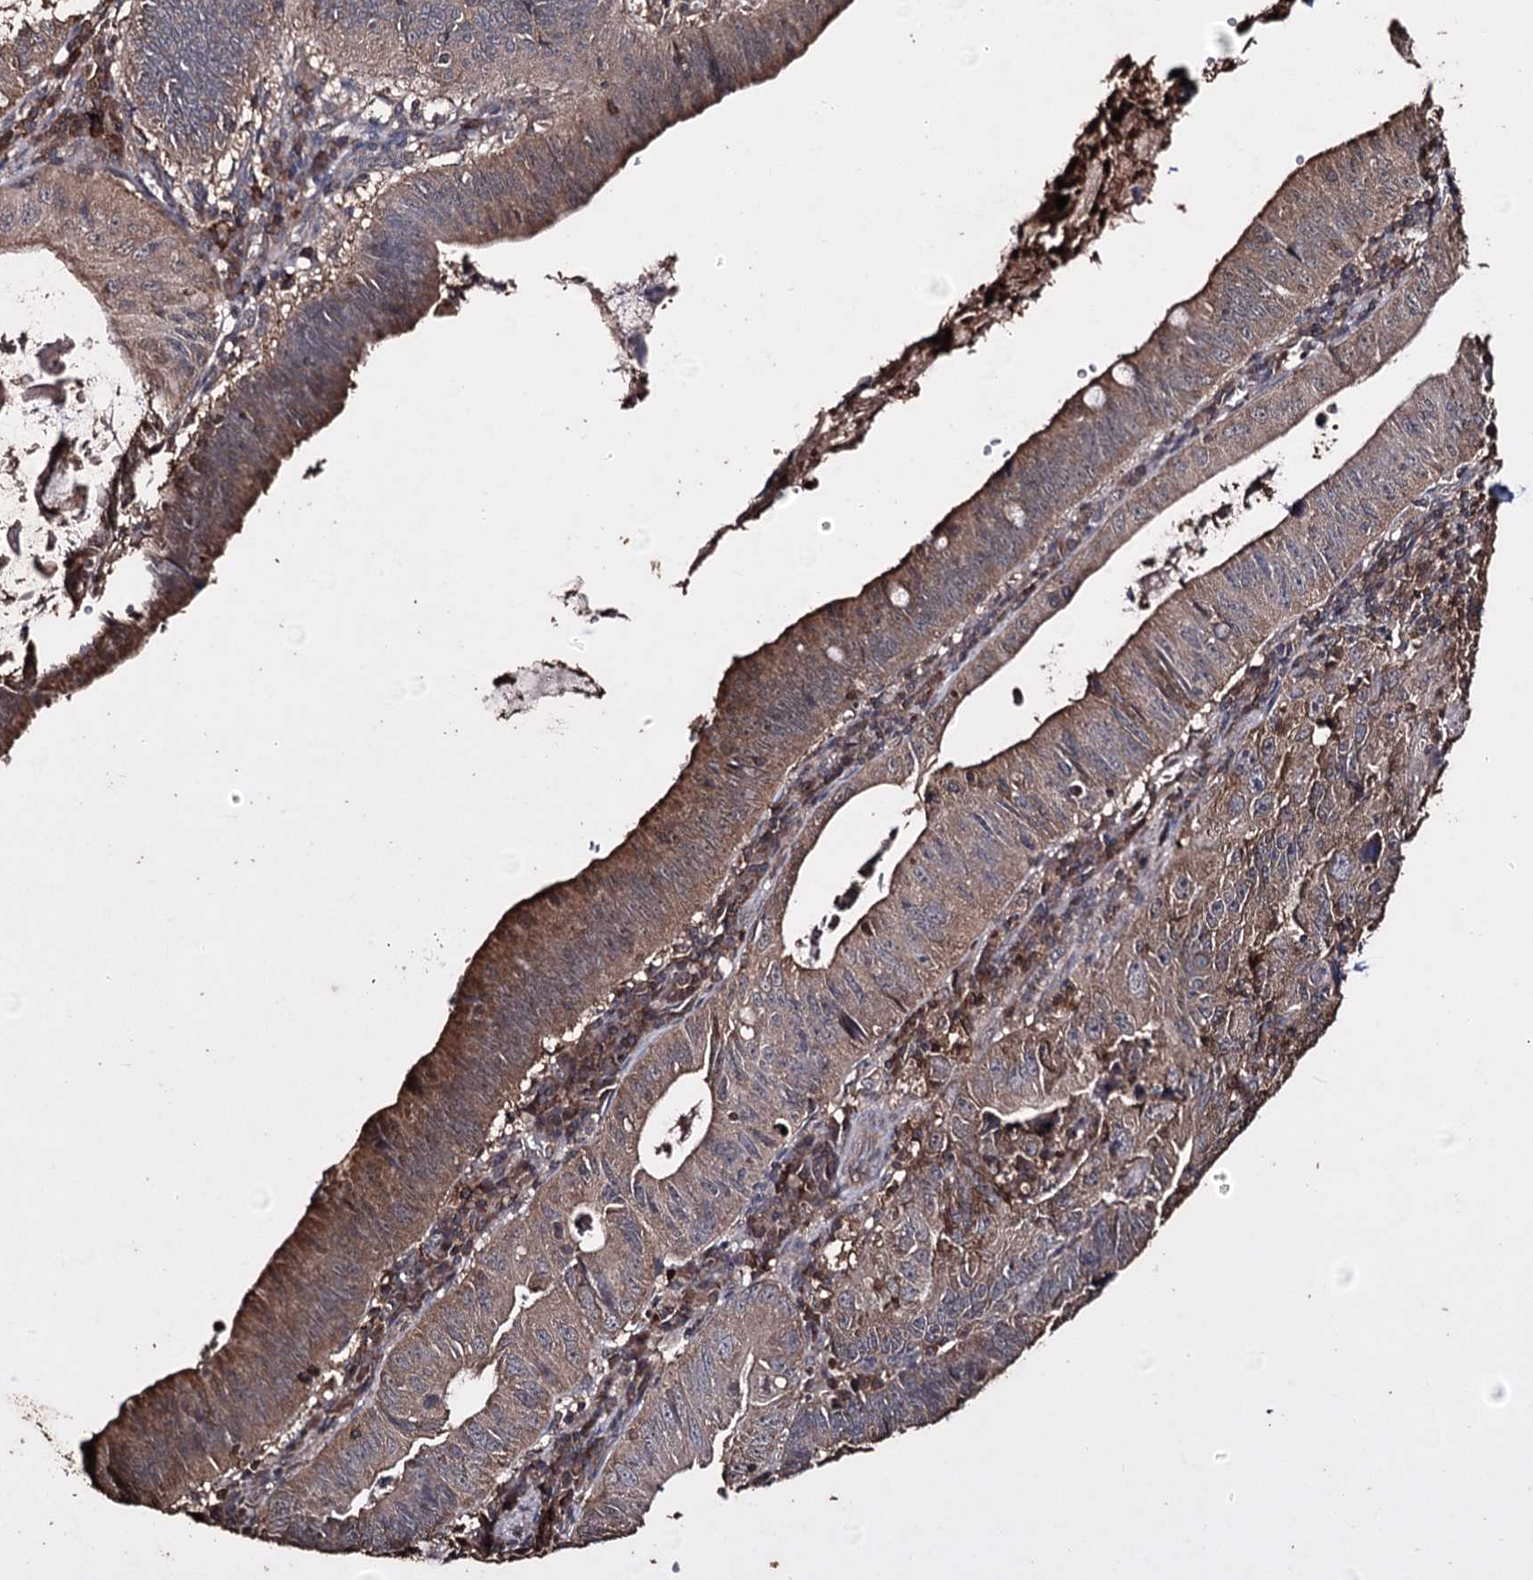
{"staining": {"intensity": "moderate", "quantity": "25%-75%", "location": "cytoplasmic/membranous"}, "tissue": "stomach cancer", "cell_type": "Tumor cells", "image_type": "cancer", "snomed": [{"axis": "morphology", "description": "Adenocarcinoma, NOS"}, {"axis": "topography", "description": "Stomach"}], "caption": "Immunohistochemistry staining of stomach adenocarcinoma, which shows medium levels of moderate cytoplasmic/membranous staining in about 25%-75% of tumor cells indicating moderate cytoplasmic/membranous protein positivity. The staining was performed using DAB (brown) for protein detection and nuclei were counterstained in hematoxylin (blue).", "gene": "ZNF662", "patient": {"sex": "male", "age": 59}}